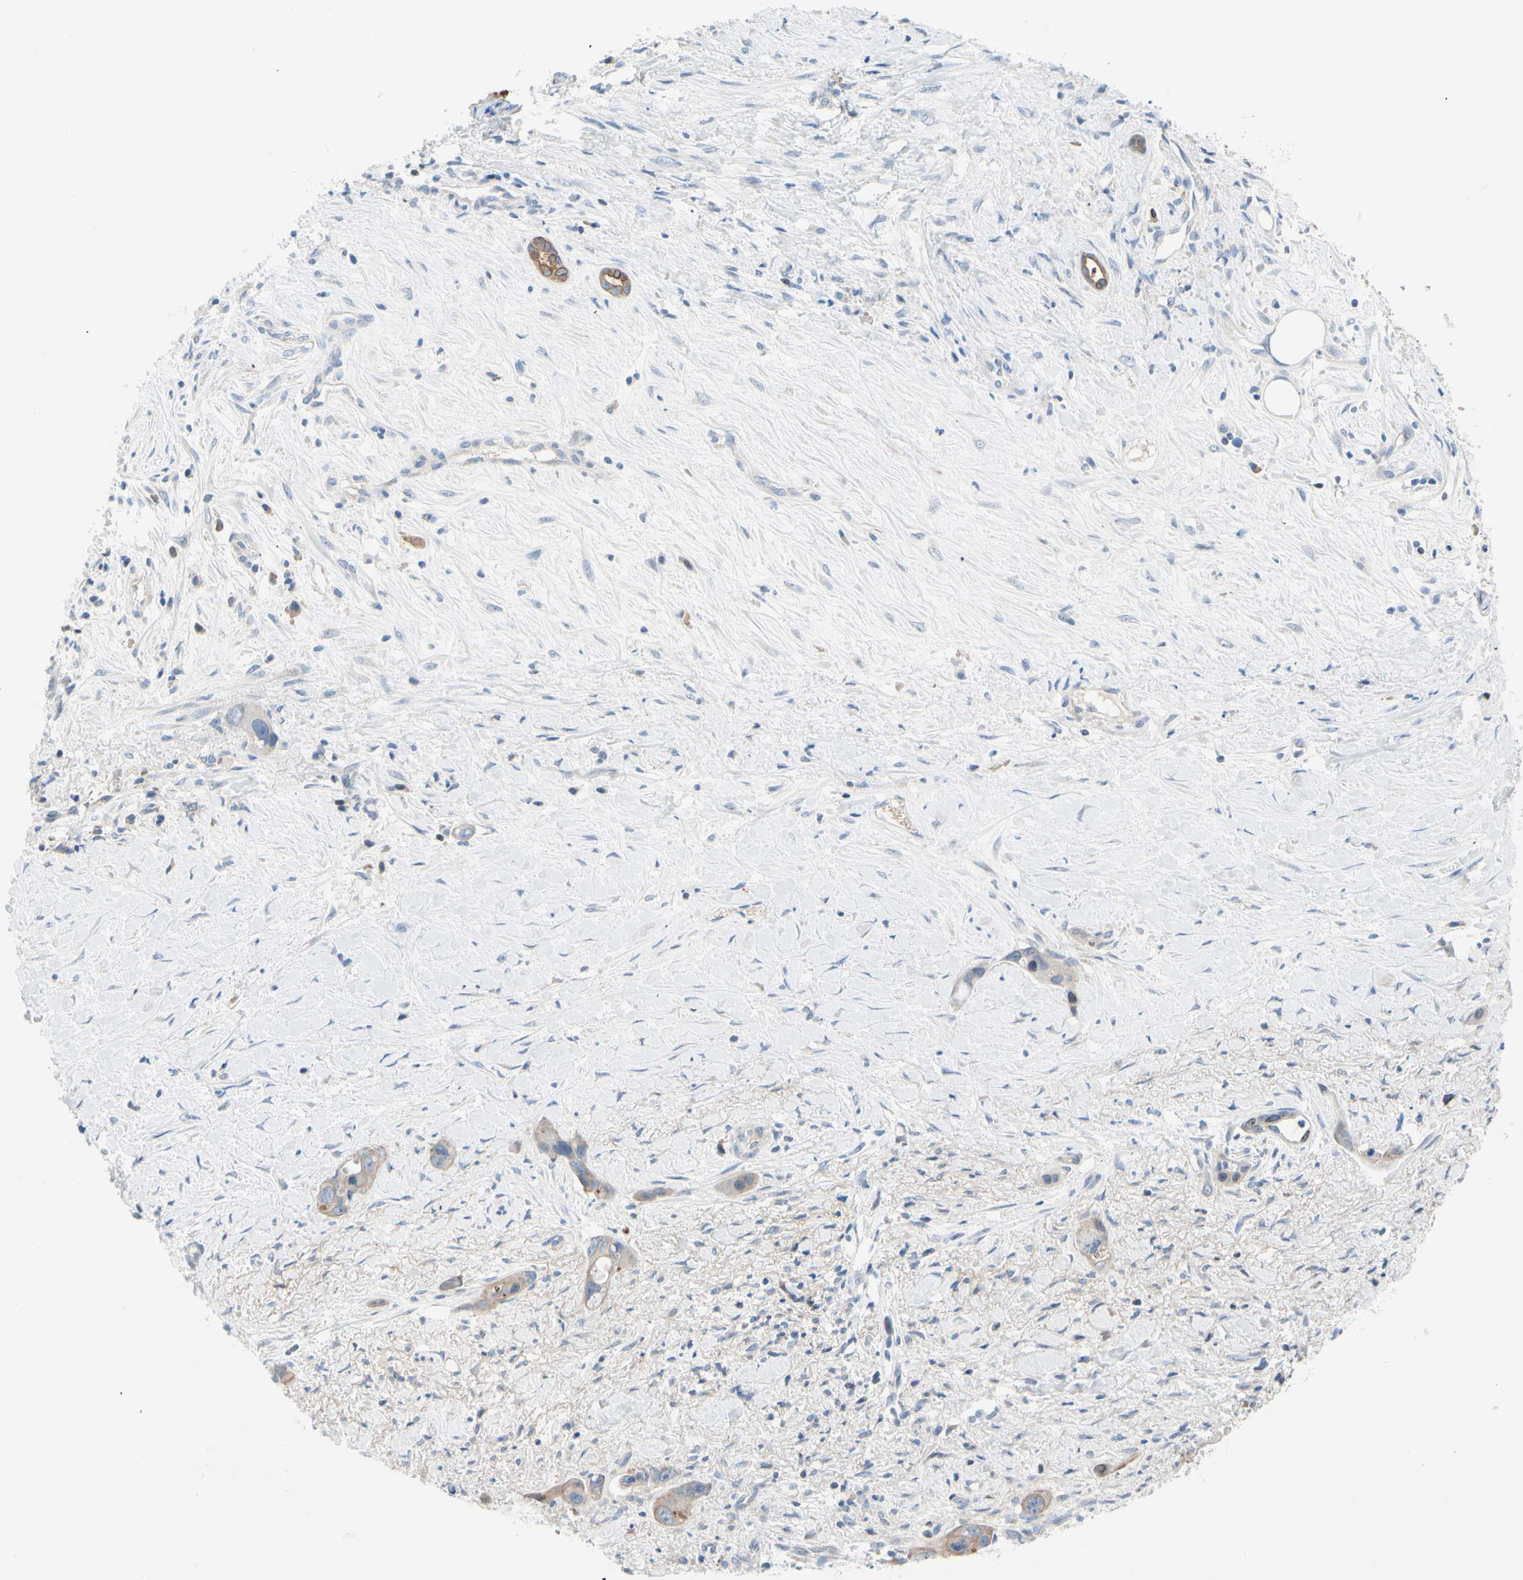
{"staining": {"intensity": "weak", "quantity": "<25%", "location": "cytoplasmic/membranous"}, "tissue": "liver cancer", "cell_type": "Tumor cells", "image_type": "cancer", "snomed": [{"axis": "morphology", "description": "Cholangiocarcinoma"}, {"axis": "topography", "description": "Liver"}], "caption": "A micrograph of cholangiocarcinoma (liver) stained for a protein demonstrates no brown staining in tumor cells.", "gene": "ZNF132", "patient": {"sex": "female", "age": 65}}